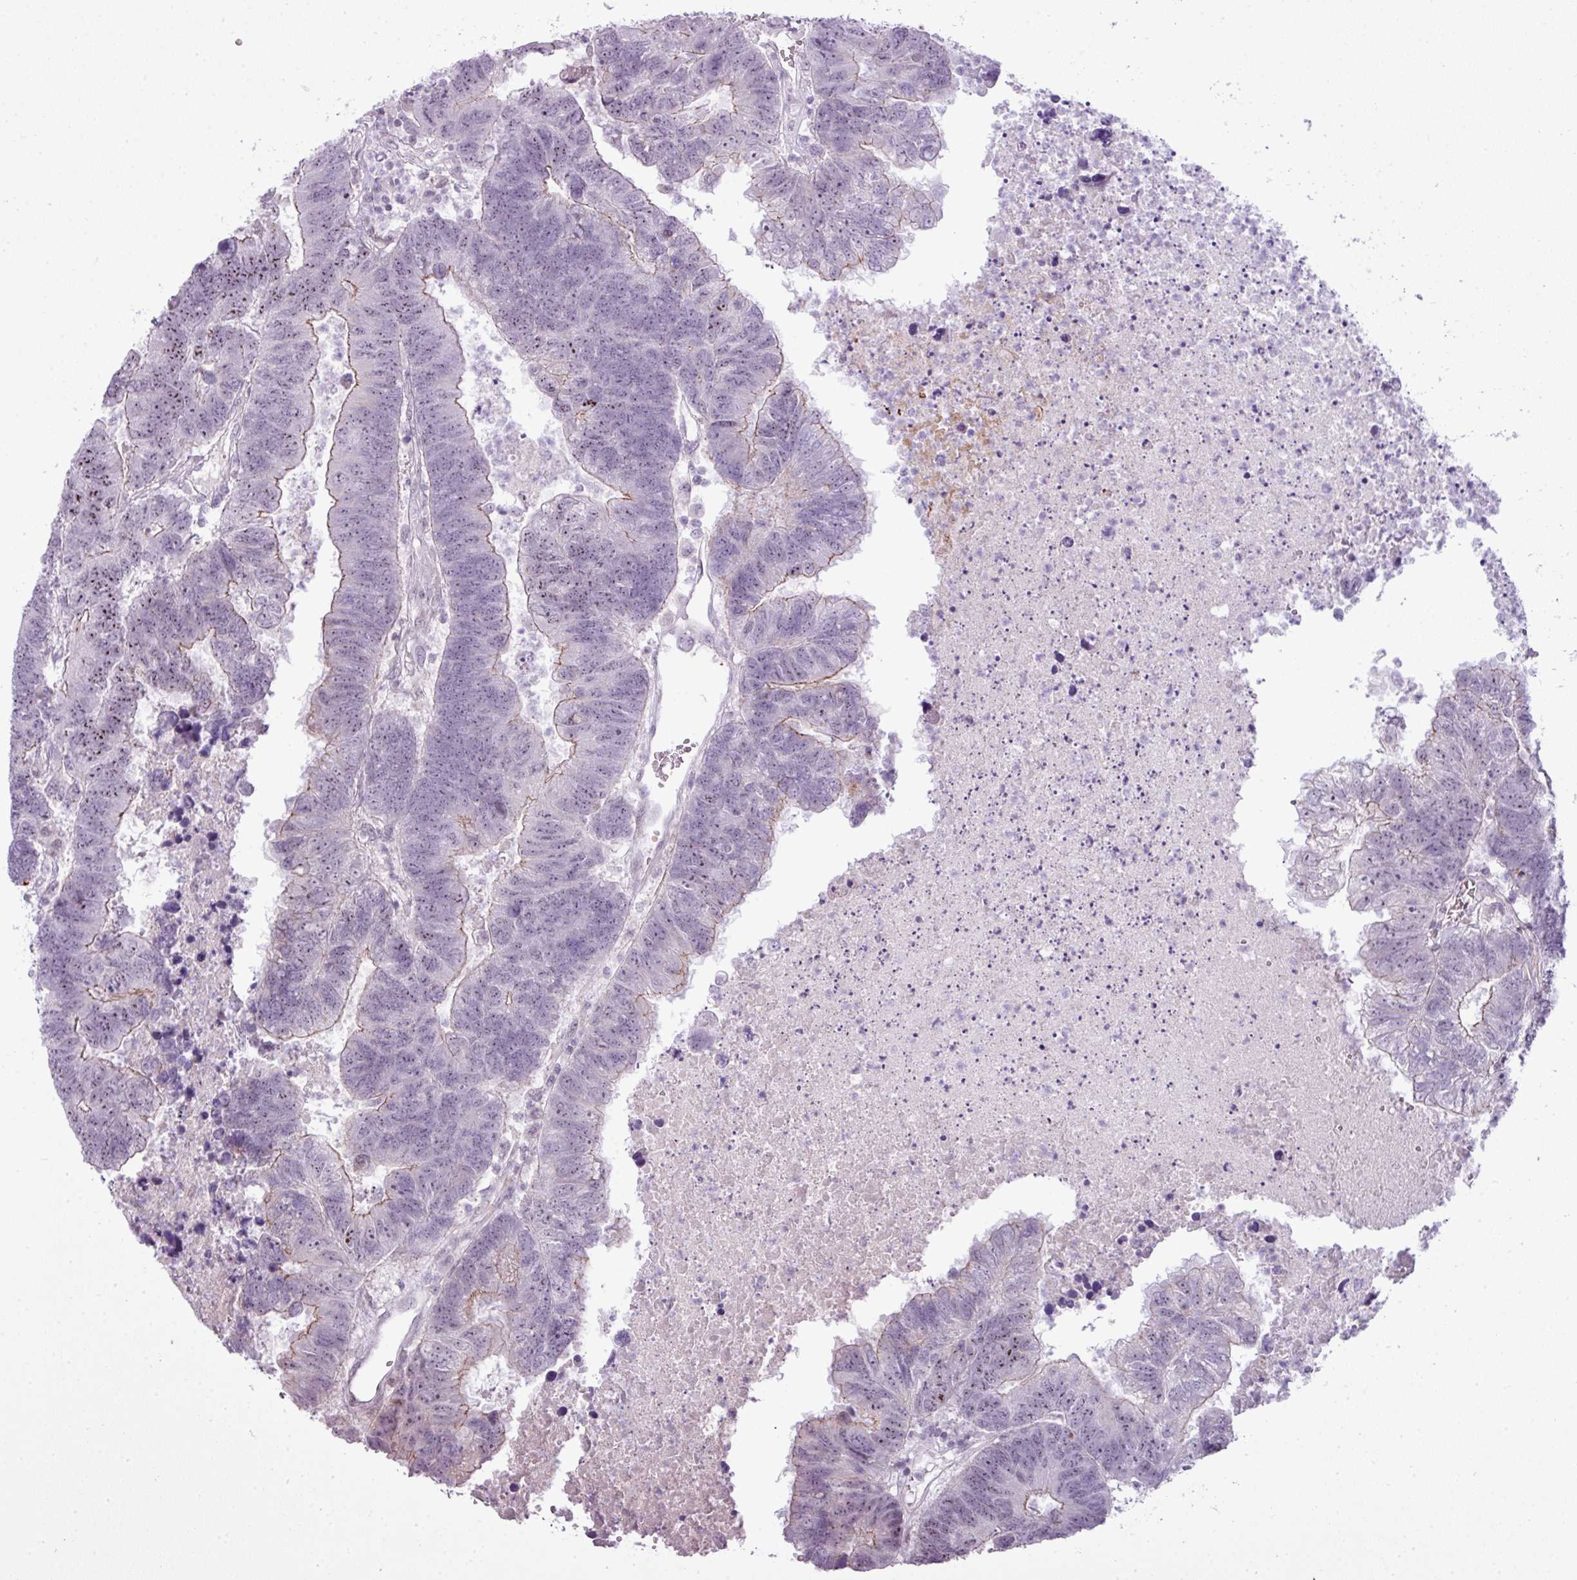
{"staining": {"intensity": "weak", "quantity": "25%-75%", "location": "cytoplasmic/membranous,nuclear"}, "tissue": "colorectal cancer", "cell_type": "Tumor cells", "image_type": "cancer", "snomed": [{"axis": "morphology", "description": "Adenocarcinoma, NOS"}, {"axis": "topography", "description": "Colon"}], "caption": "Protein expression analysis of adenocarcinoma (colorectal) reveals weak cytoplasmic/membranous and nuclear staining in about 25%-75% of tumor cells. (DAB IHC with brightfield microscopy, high magnification).", "gene": "ZNF688", "patient": {"sex": "female", "age": 48}}